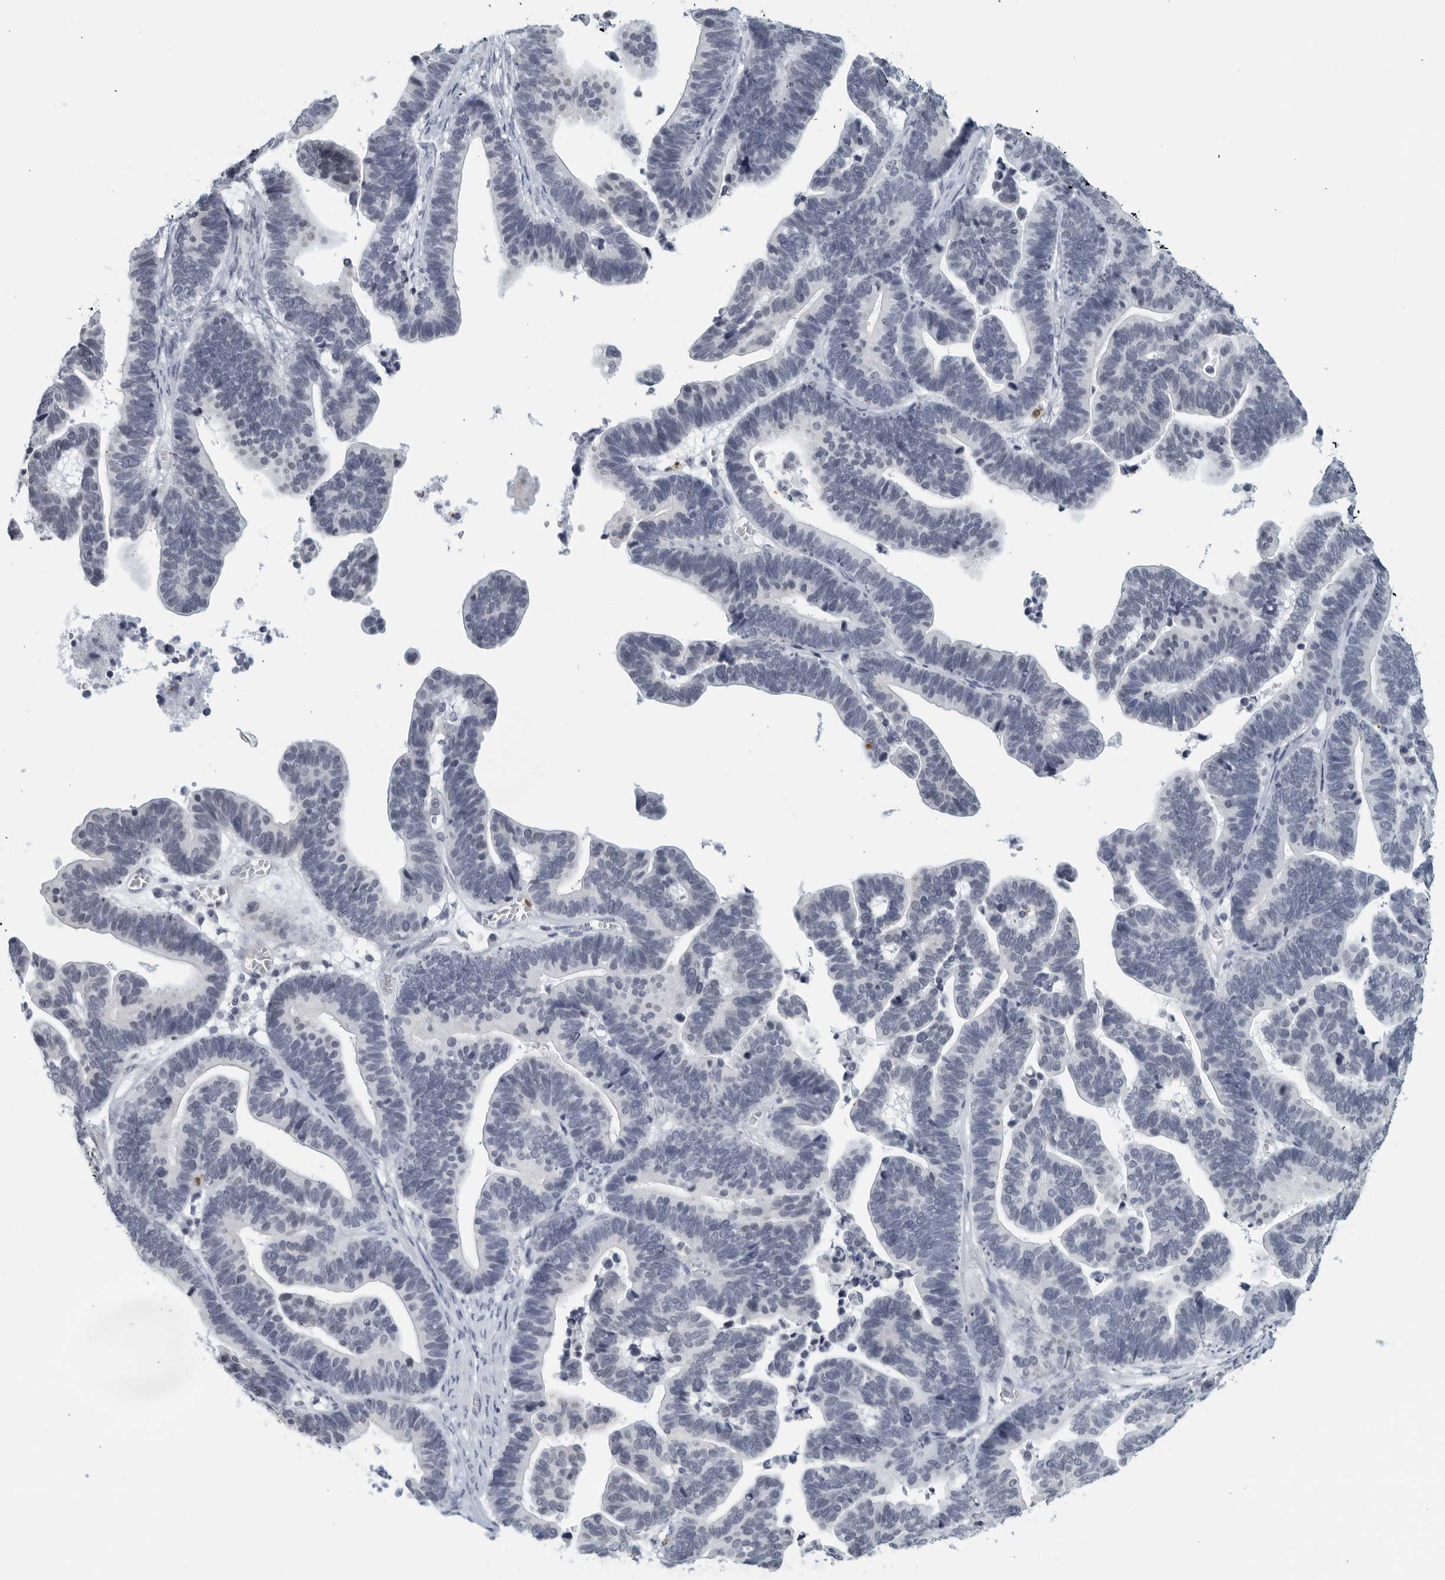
{"staining": {"intensity": "negative", "quantity": "none", "location": "none"}, "tissue": "ovarian cancer", "cell_type": "Tumor cells", "image_type": "cancer", "snomed": [{"axis": "morphology", "description": "Cystadenocarcinoma, serous, NOS"}, {"axis": "topography", "description": "Ovary"}], "caption": "This is a image of immunohistochemistry staining of ovarian cancer (serous cystadenocarcinoma), which shows no positivity in tumor cells. (DAB (3,3'-diaminobenzidine) immunohistochemistry, high magnification).", "gene": "KLK7", "patient": {"sex": "female", "age": 56}}